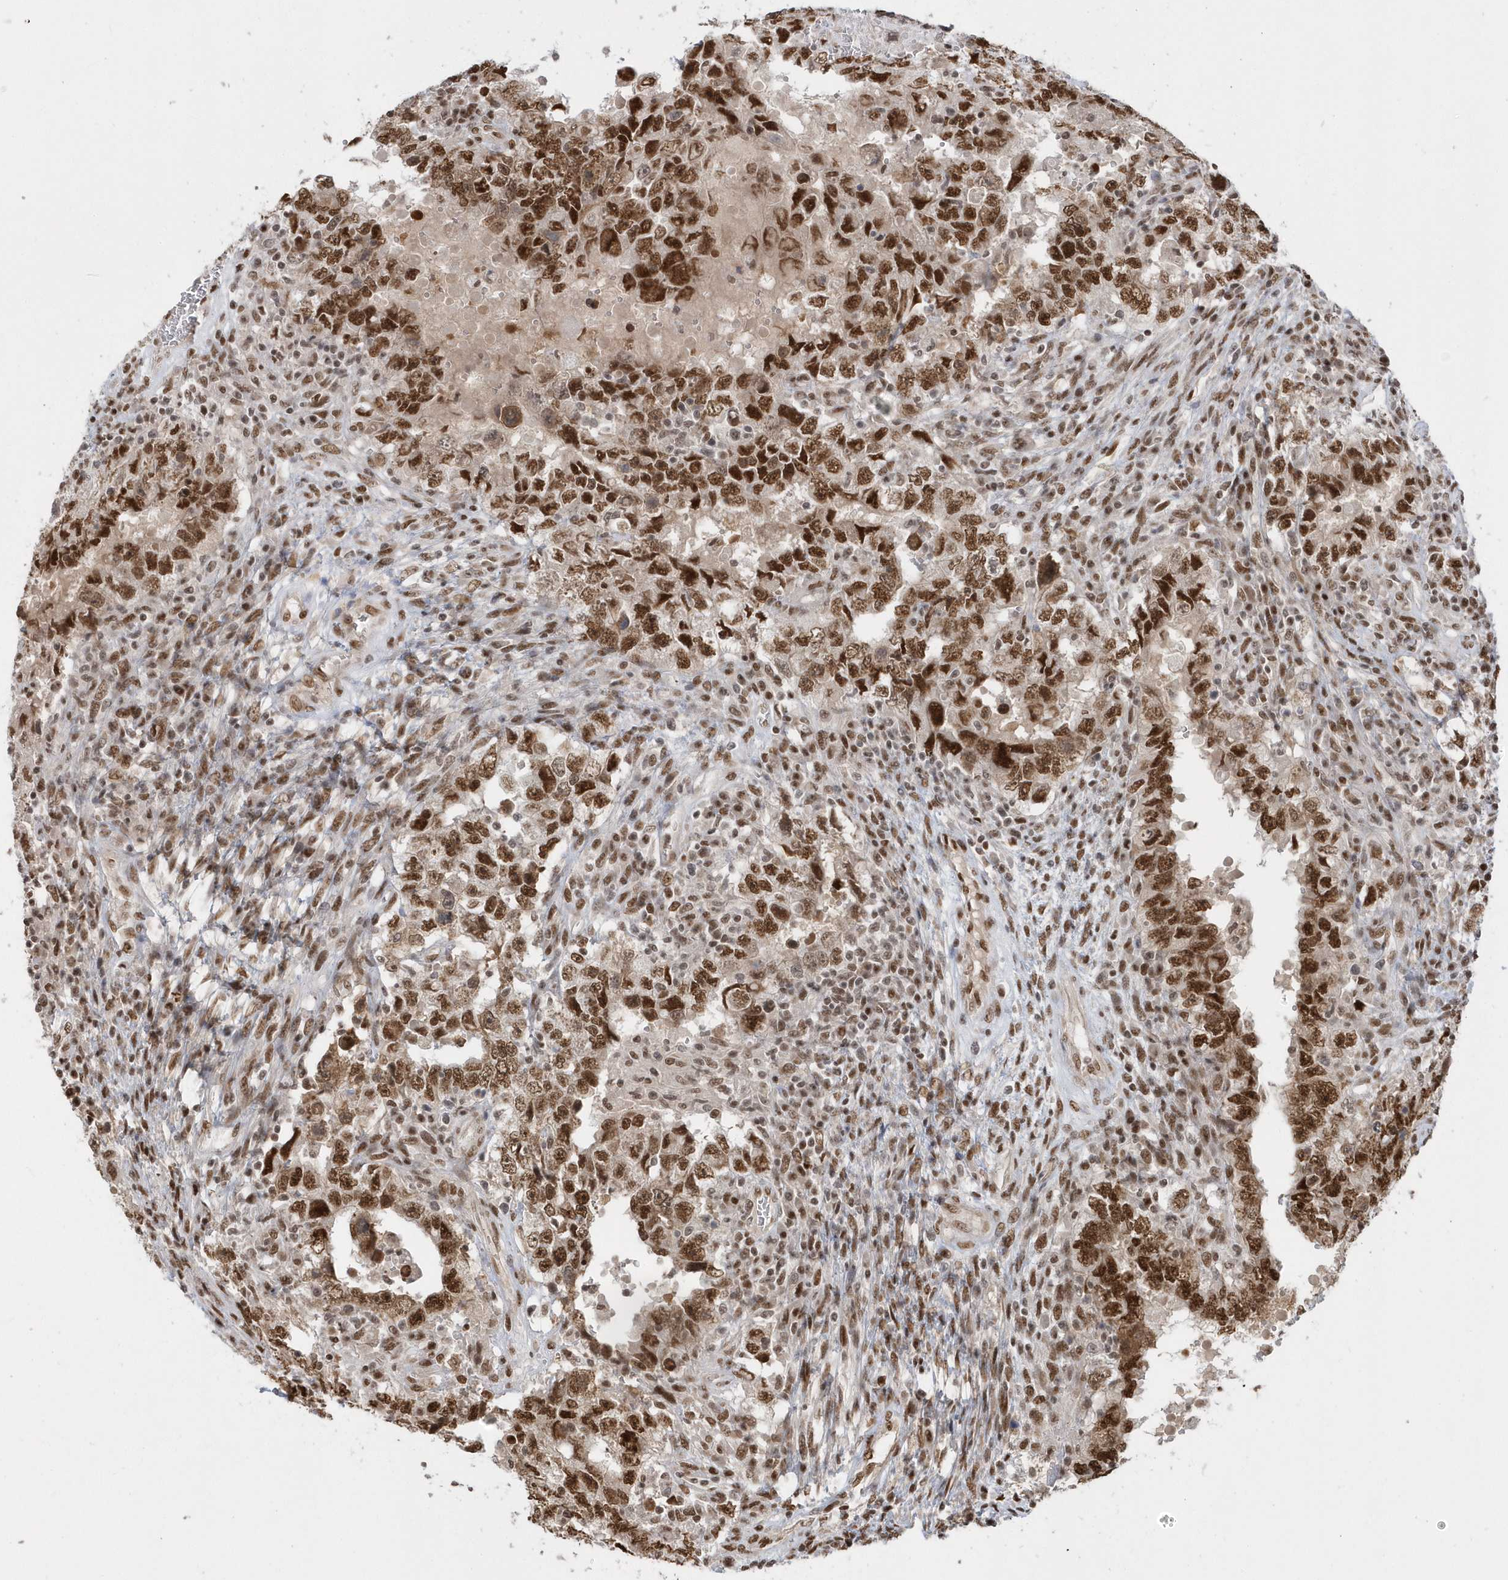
{"staining": {"intensity": "strong", "quantity": ">75%", "location": "nuclear"}, "tissue": "testis cancer", "cell_type": "Tumor cells", "image_type": "cancer", "snomed": [{"axis": "morphology", "description": "Carcinoma, Embryonal, NOS"}, {"axis": "topography", "description": "Testis"}], "caption": "Human testis embryonal carcinoma stained with a protein marker exhibits strong staining in tumor cells.", "gene": "SEPHS1", "patient": {"sex": "male", "age": 26}}